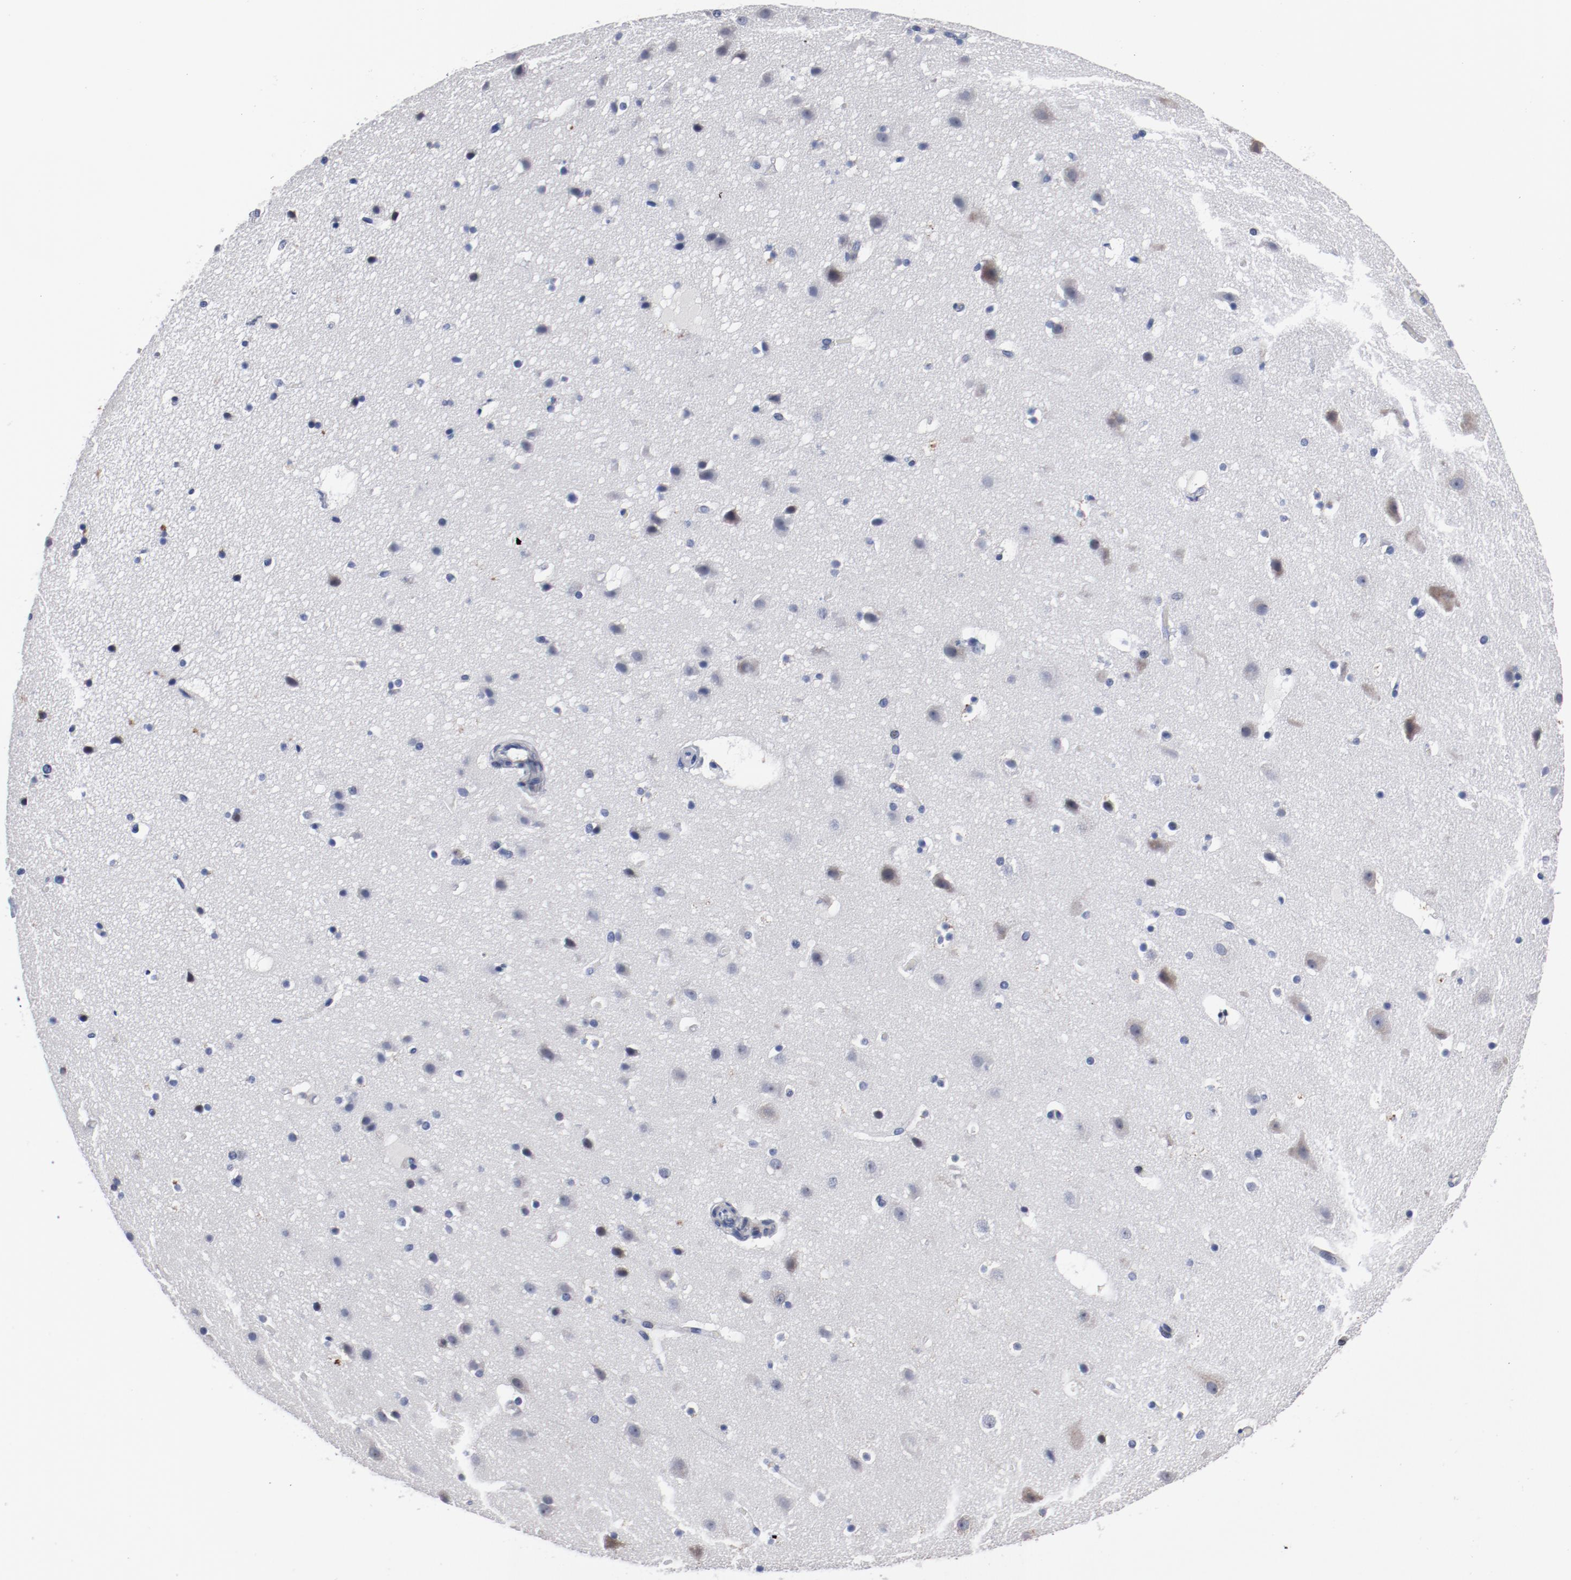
{"staining": {"intensity": "negative", "quantity": "none", "location": "none"}, "tissue": "cerebral cortex", "cell_type": "Endothelial cells", "image_type": "normal", "snomed": [{"axis": "morphology", "description": "Normal tissue, NOS"}, {"axis": "topography", "description": "Cerebral cortex"}], "caption": "This is an immunohistochemistry (IHC) micrograph of unremarkable cerebral cortex. There is no staining in endothelial cells.", "gene": "GPR143", "patient": {"sex": "male", "age": 45}}